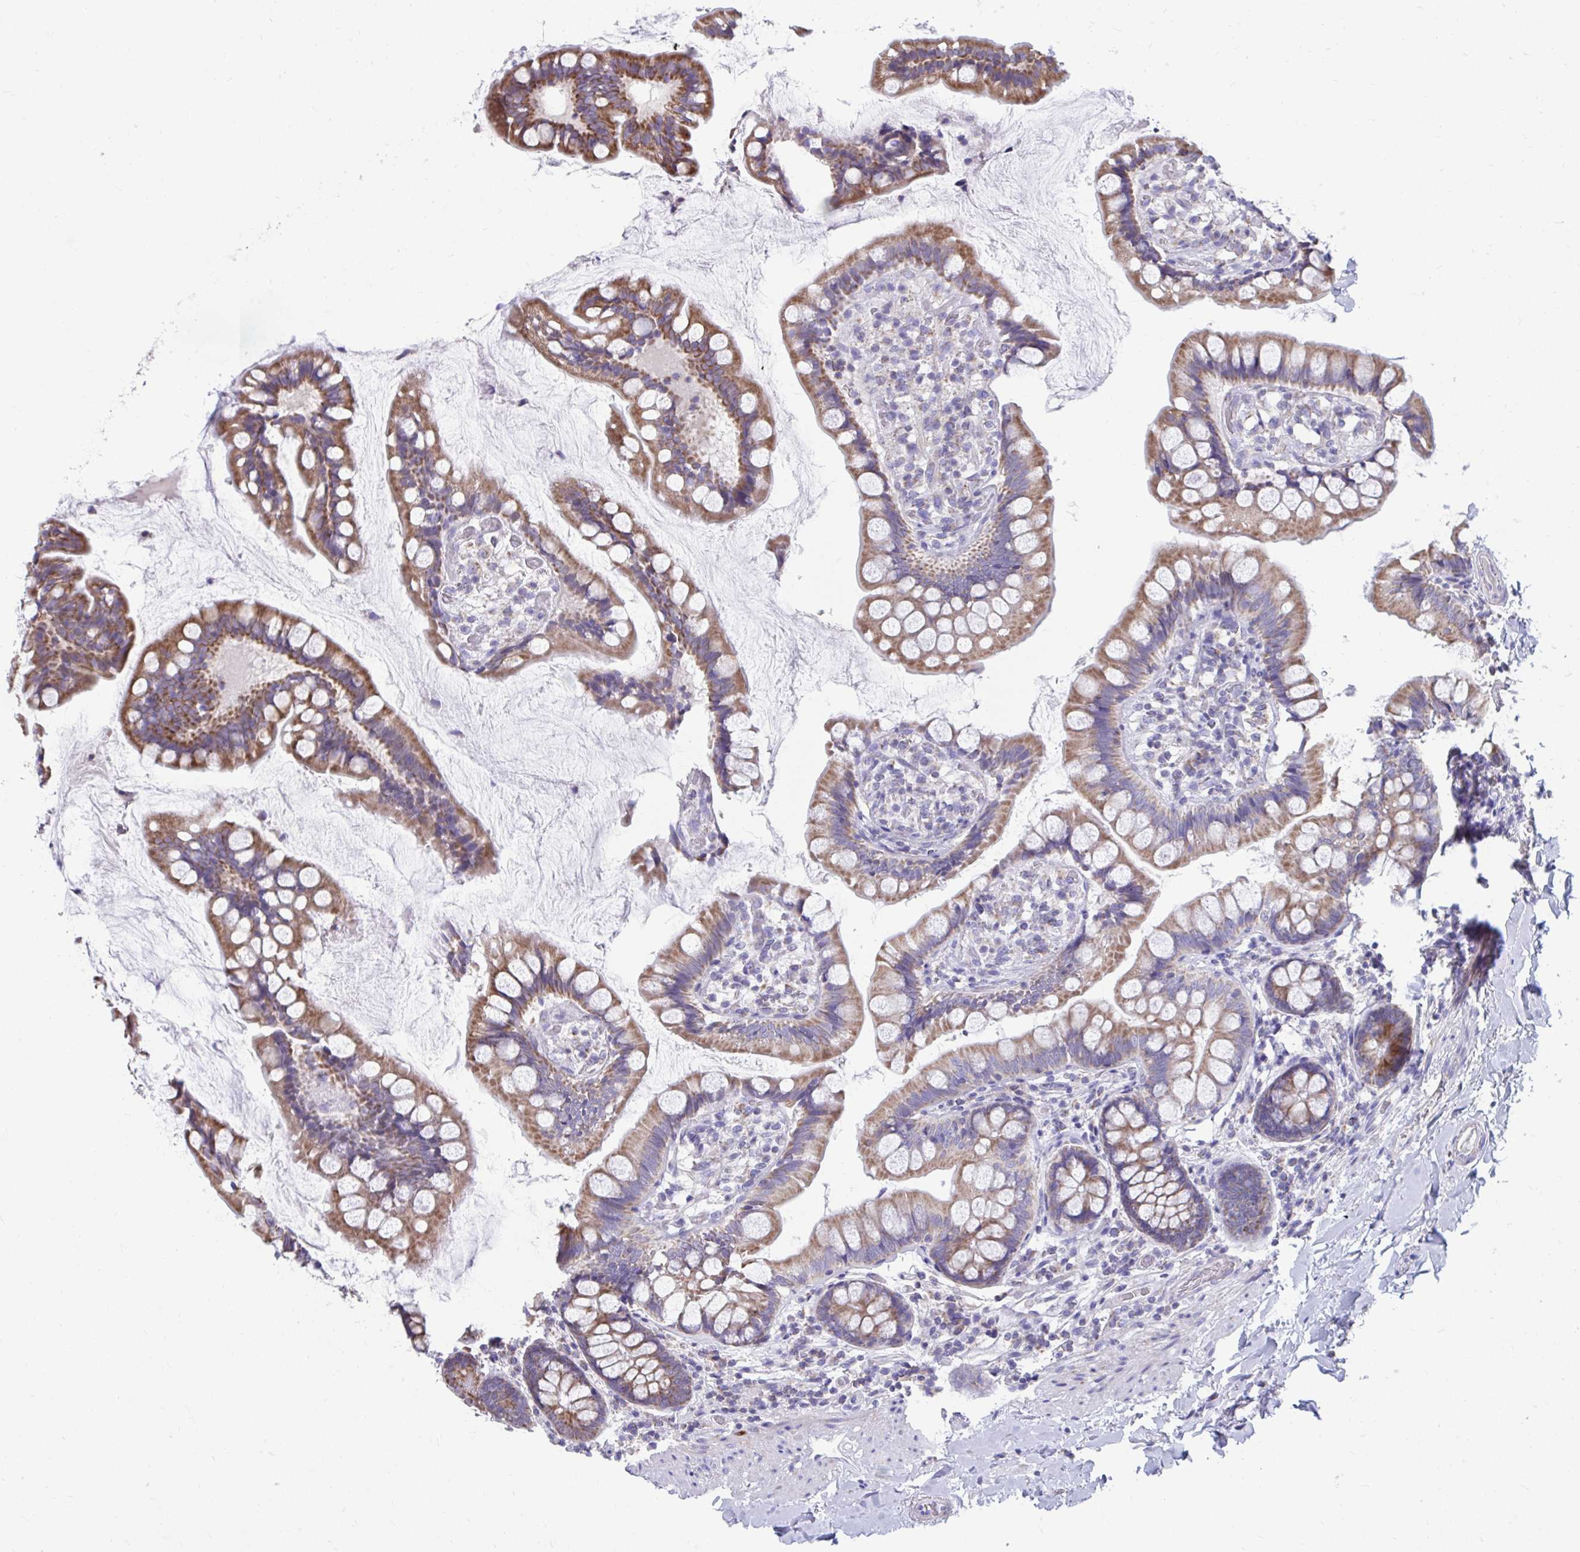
{"staining": {"intensity": "moderate", "quantity": ">75%", "location": "cytoplasmic/membranous"}, "tissue": "small intestine", "cell_type": "Glandular cells", "image_type": "normal", "snomed": [{"axis": "morphology", "description": "Normal tissue, NOS"}, {"axis": "topography", "description": "Small intestine"}], "caption": "Glandular cells exhibit moderate cytoplasmic/membranous staining in about >75% of cells in benign small intestine.", "gene": "LINGO4", "patient": {"sex": "male", "age": 70}}